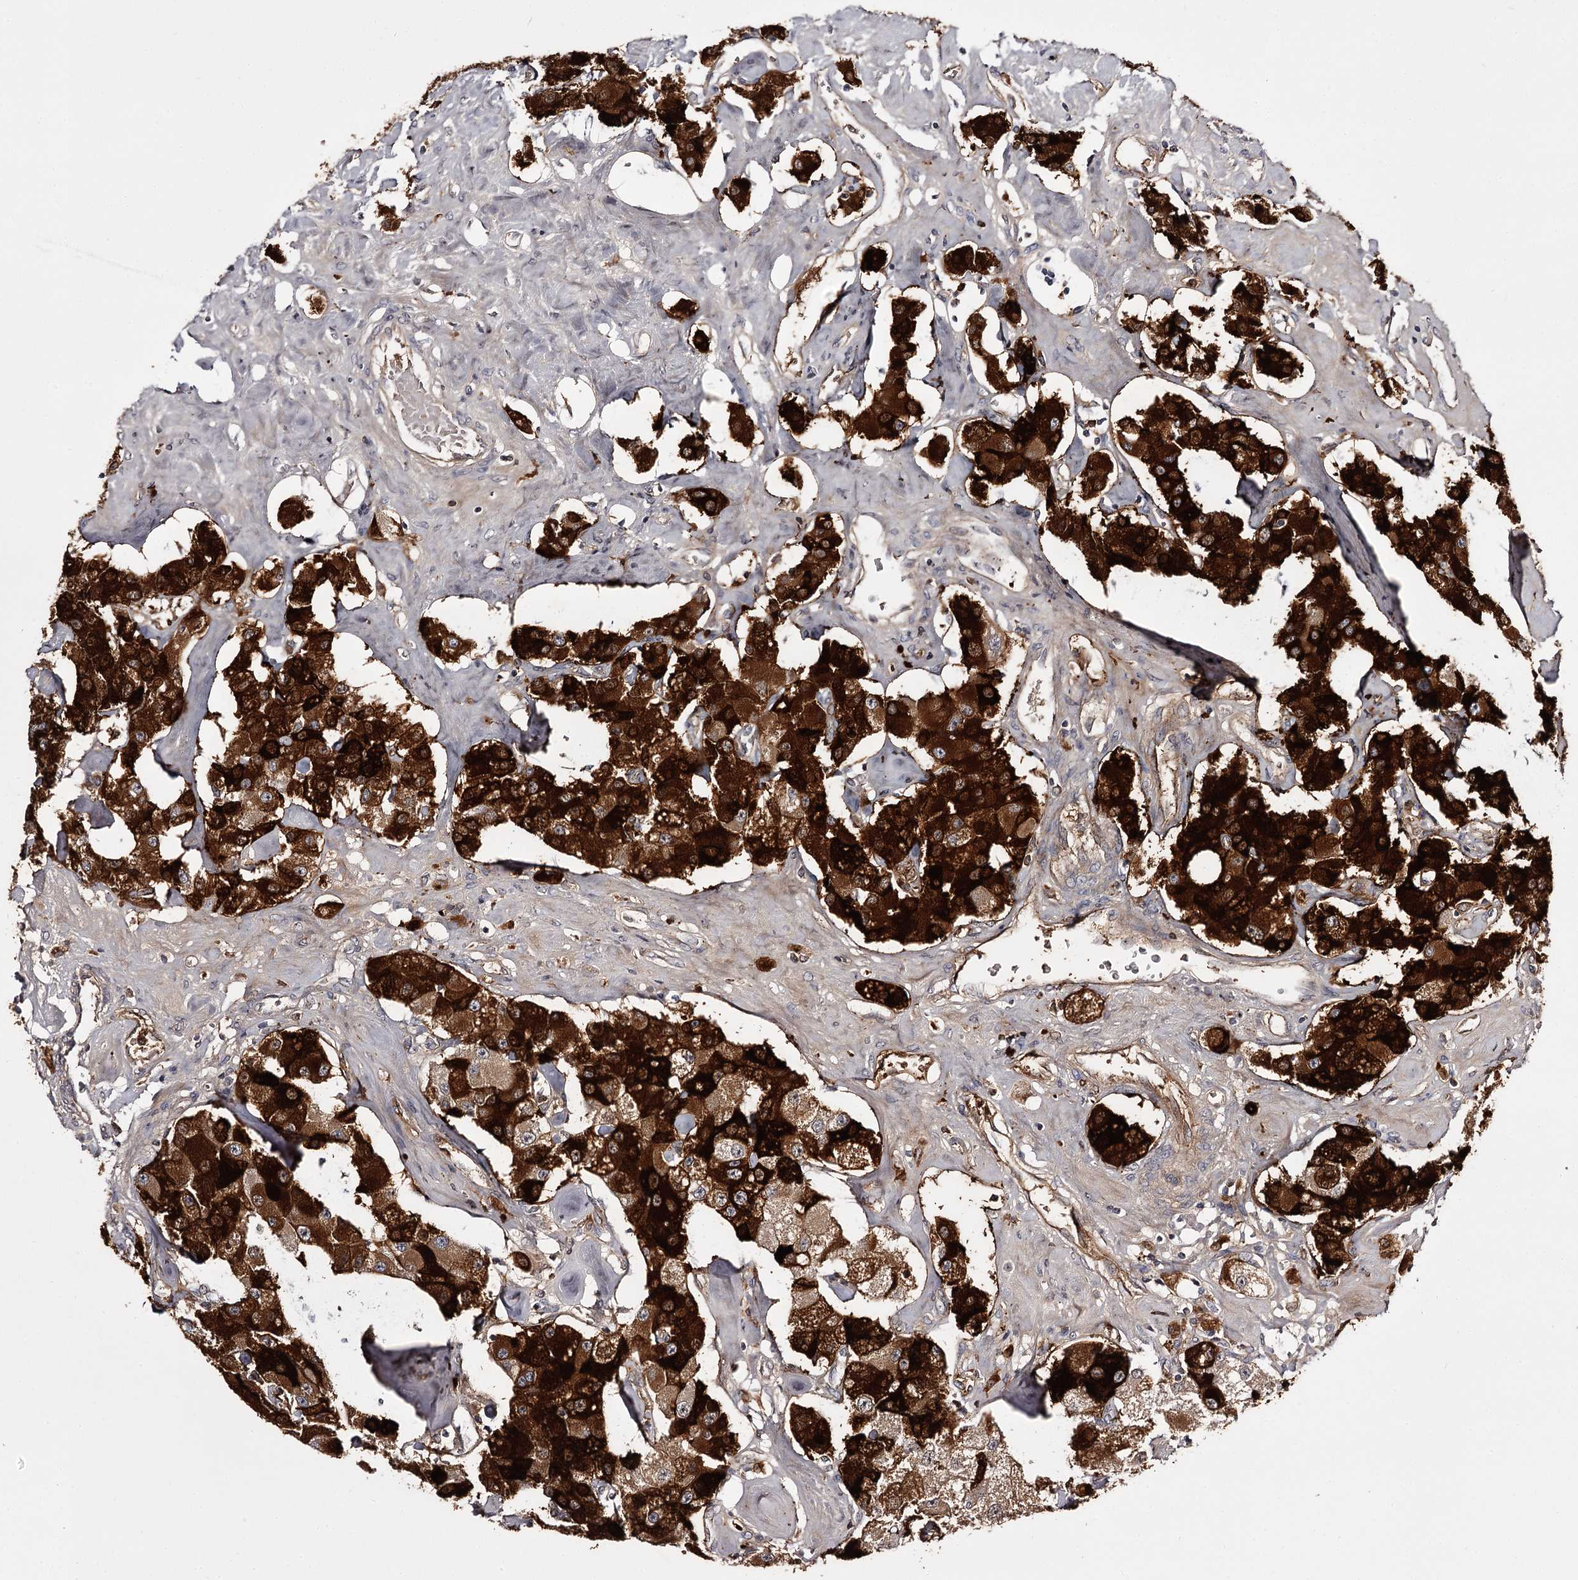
{"staining": {"intensity": "strong", "quantity": ">75%", "location": "cytoplasmic/membranous"}, "tissue": "carcinoid", "cell_type": "Tumor cells", "image_type": "cancer", "snomed": [{"axis": "morphology", "description": "Carcinoid, malignant, NOS"}, {"axis": "topography", "description": "Pancreas"}], "caption": "Brown immunohistochemical staining in human carcinoid (malignant) displays strong cytoplasmic/membranous positivity in about >75% of tumor cells. Using DAB (3,3'-diaminobenzidine) (brown) and hematoxylin (blue) stains, captured at high magnification using brightfield microscopy.", "gene": "SLC32A1", "patient": {"sex": "male", "age": 41}}